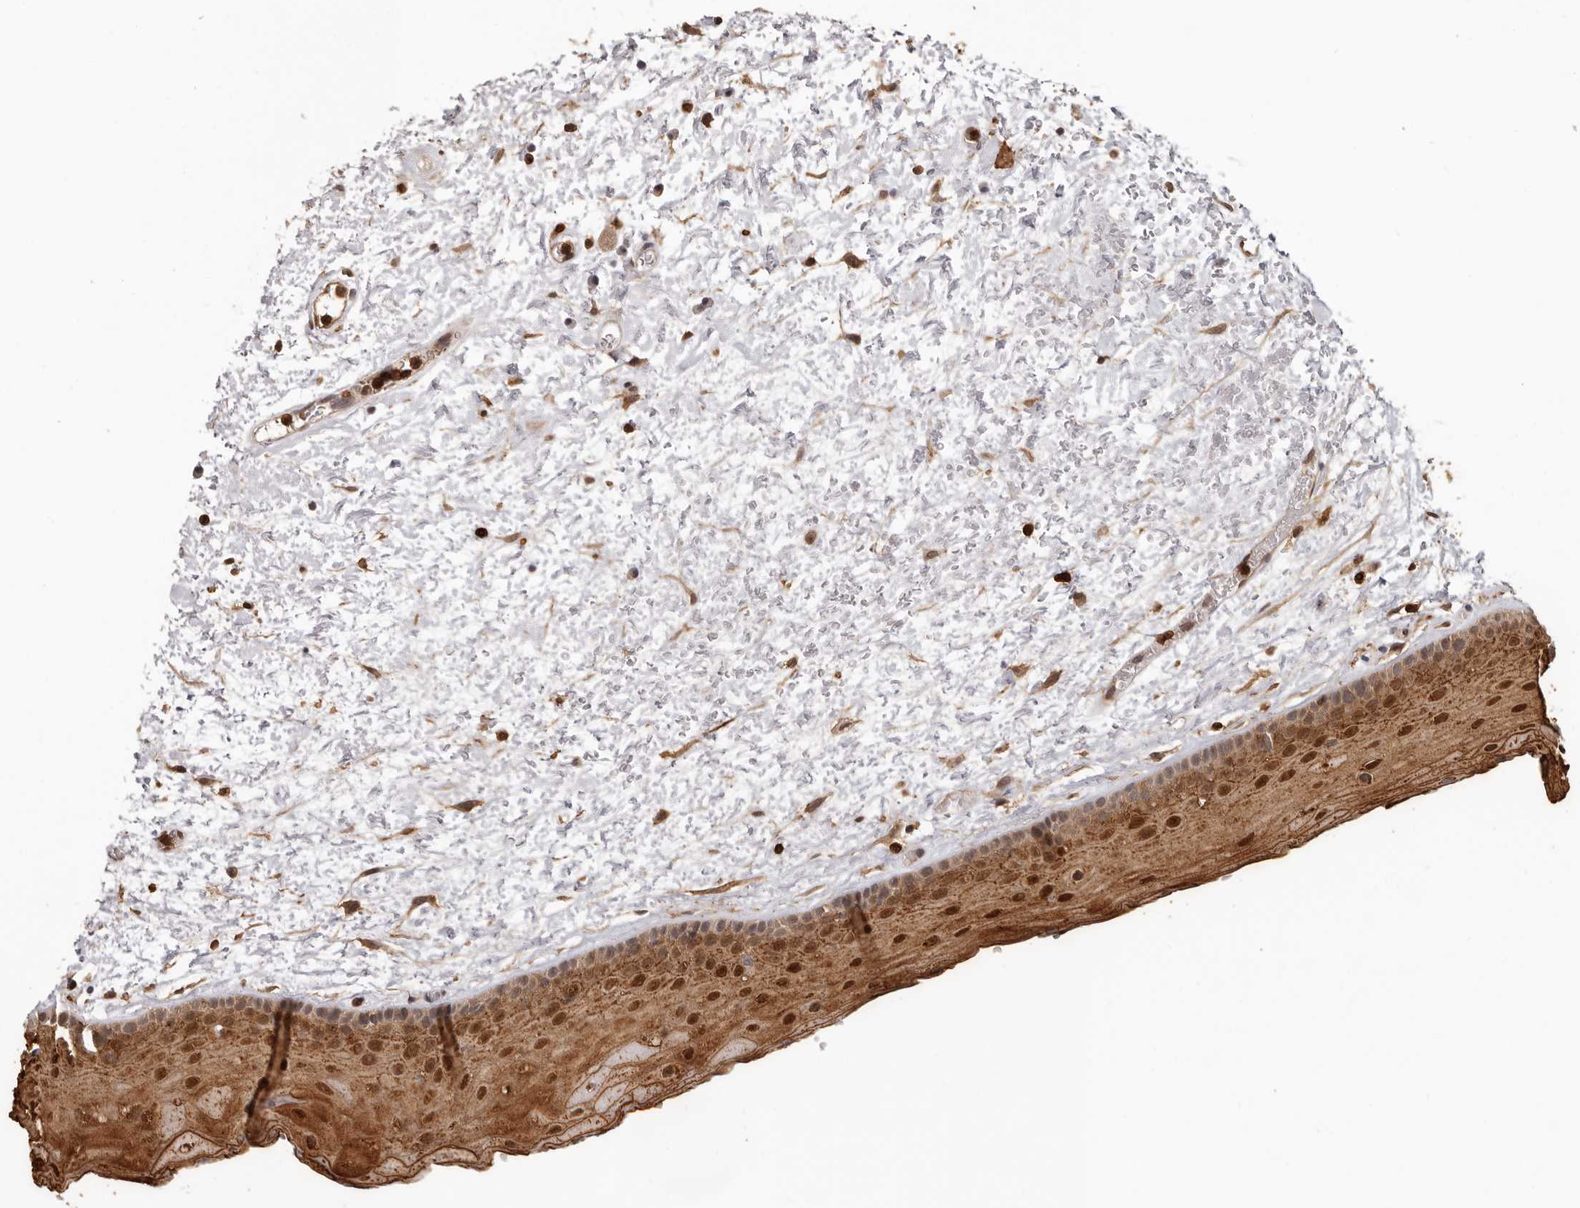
{"staining": {"intensity": "strong", "quantity": "25%-75%", "location": "cytoplasmic/membranous,nuclear"}, "tissue": "oral mucosa", "cell_type": "Squamous epithelial cells", "image_type": "normal", "snomed": [{"axis": "morphology", "description": "Normal tissue, NOS"}, {"axis": "topography", "description": "Oral tissue"}], "caption": "IHC micrograph of normal oral mucosa: human oral mucosa stained using immunohistochemistry (IHC) shows high levels of strong protein expression localized specifically in the cytoplasmic/membranous,nuclear of squamous epithelial cells, appearing as a cytoplasmic/membranous,nuclear brown color.", "gene": "PRR12", "patient": {"sex": "female", "age": 76}}